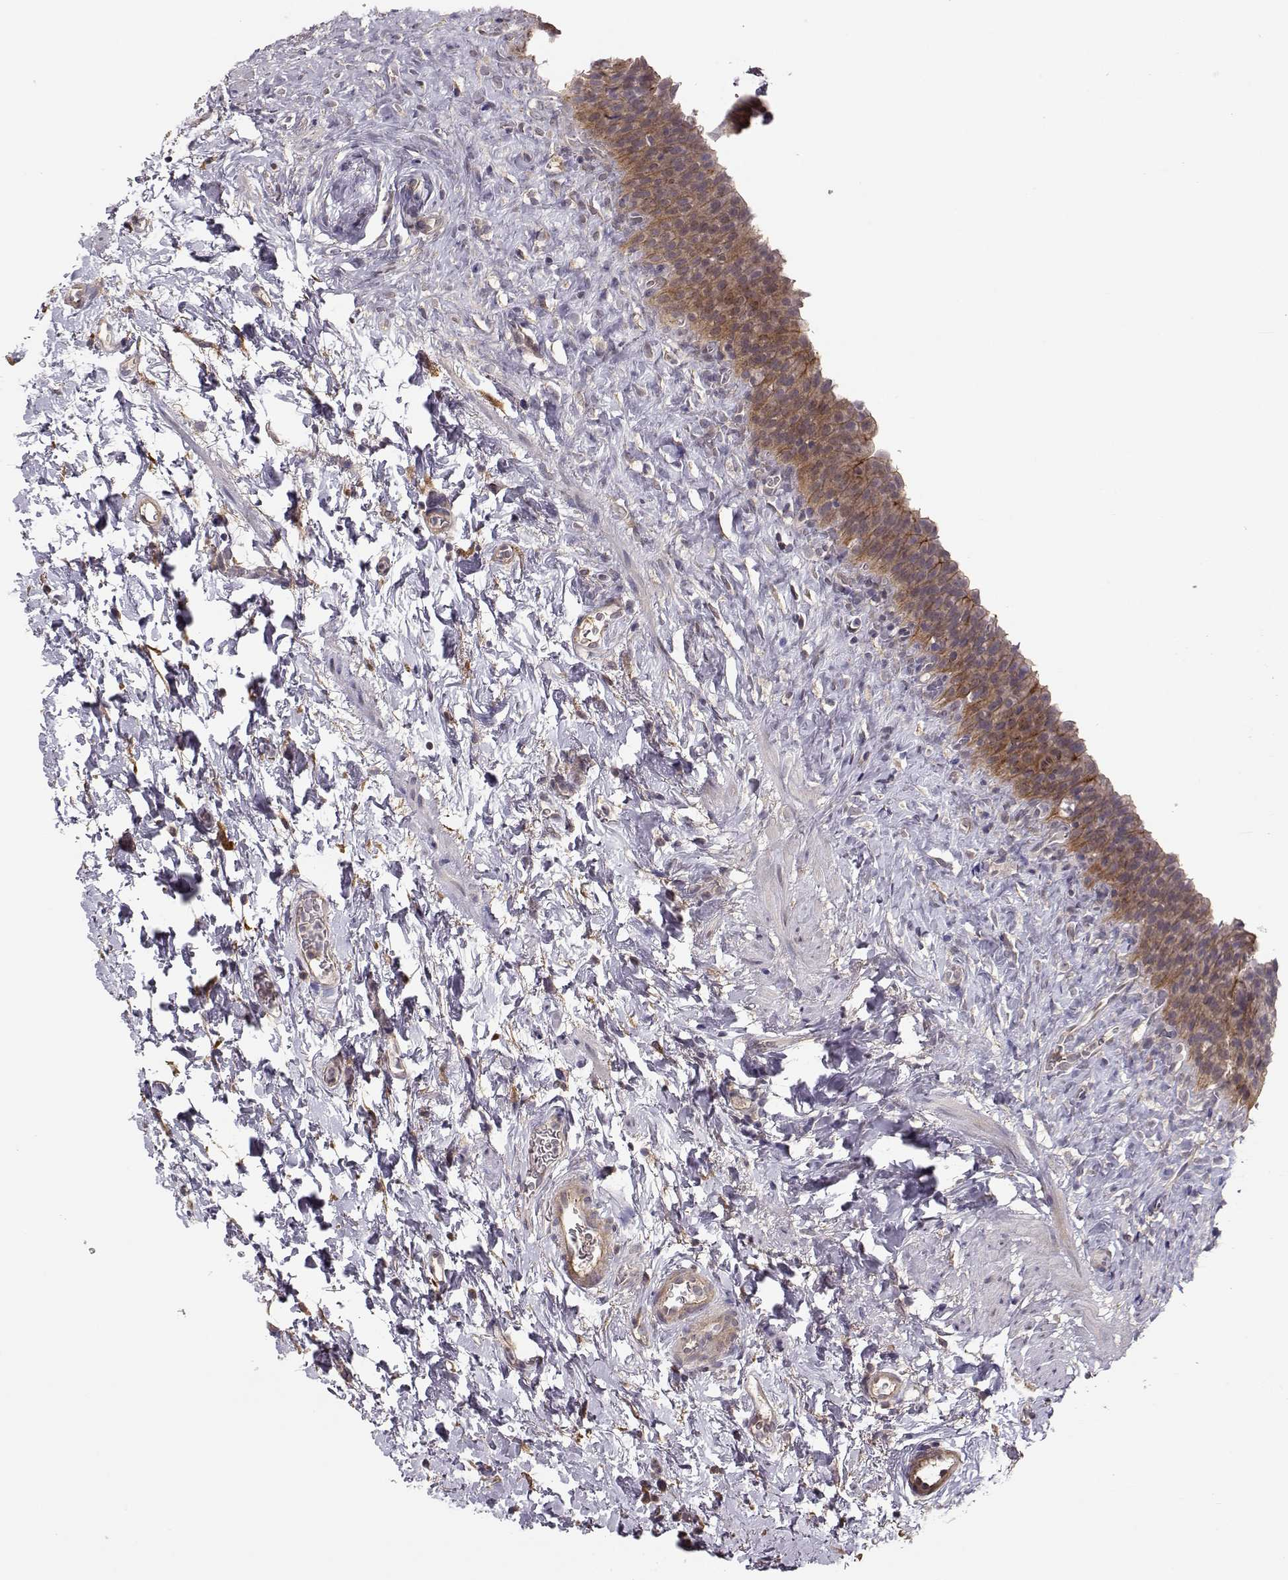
{"staining": {"intensity": "moderate", "quantity": "25%-75%", "location": "cytoplasmic/membranous"}, "tissue": "urinary bladder", "cell_type": "Urothelial cells", "image_type": "normal", "snomed": [{"axis": "morphology", "description": "Normal tissue, NOS"}, {"axis": "topography", "description": "Urinary bladder"}], "caption": "Unremarkable urinary bladder shows moderate cytoplasmic/membranous positivity in approximately 25%-75% of urothelial cells.", "gene": "PLEKHG3", "patient": {"sex": "male", "age": 76}}